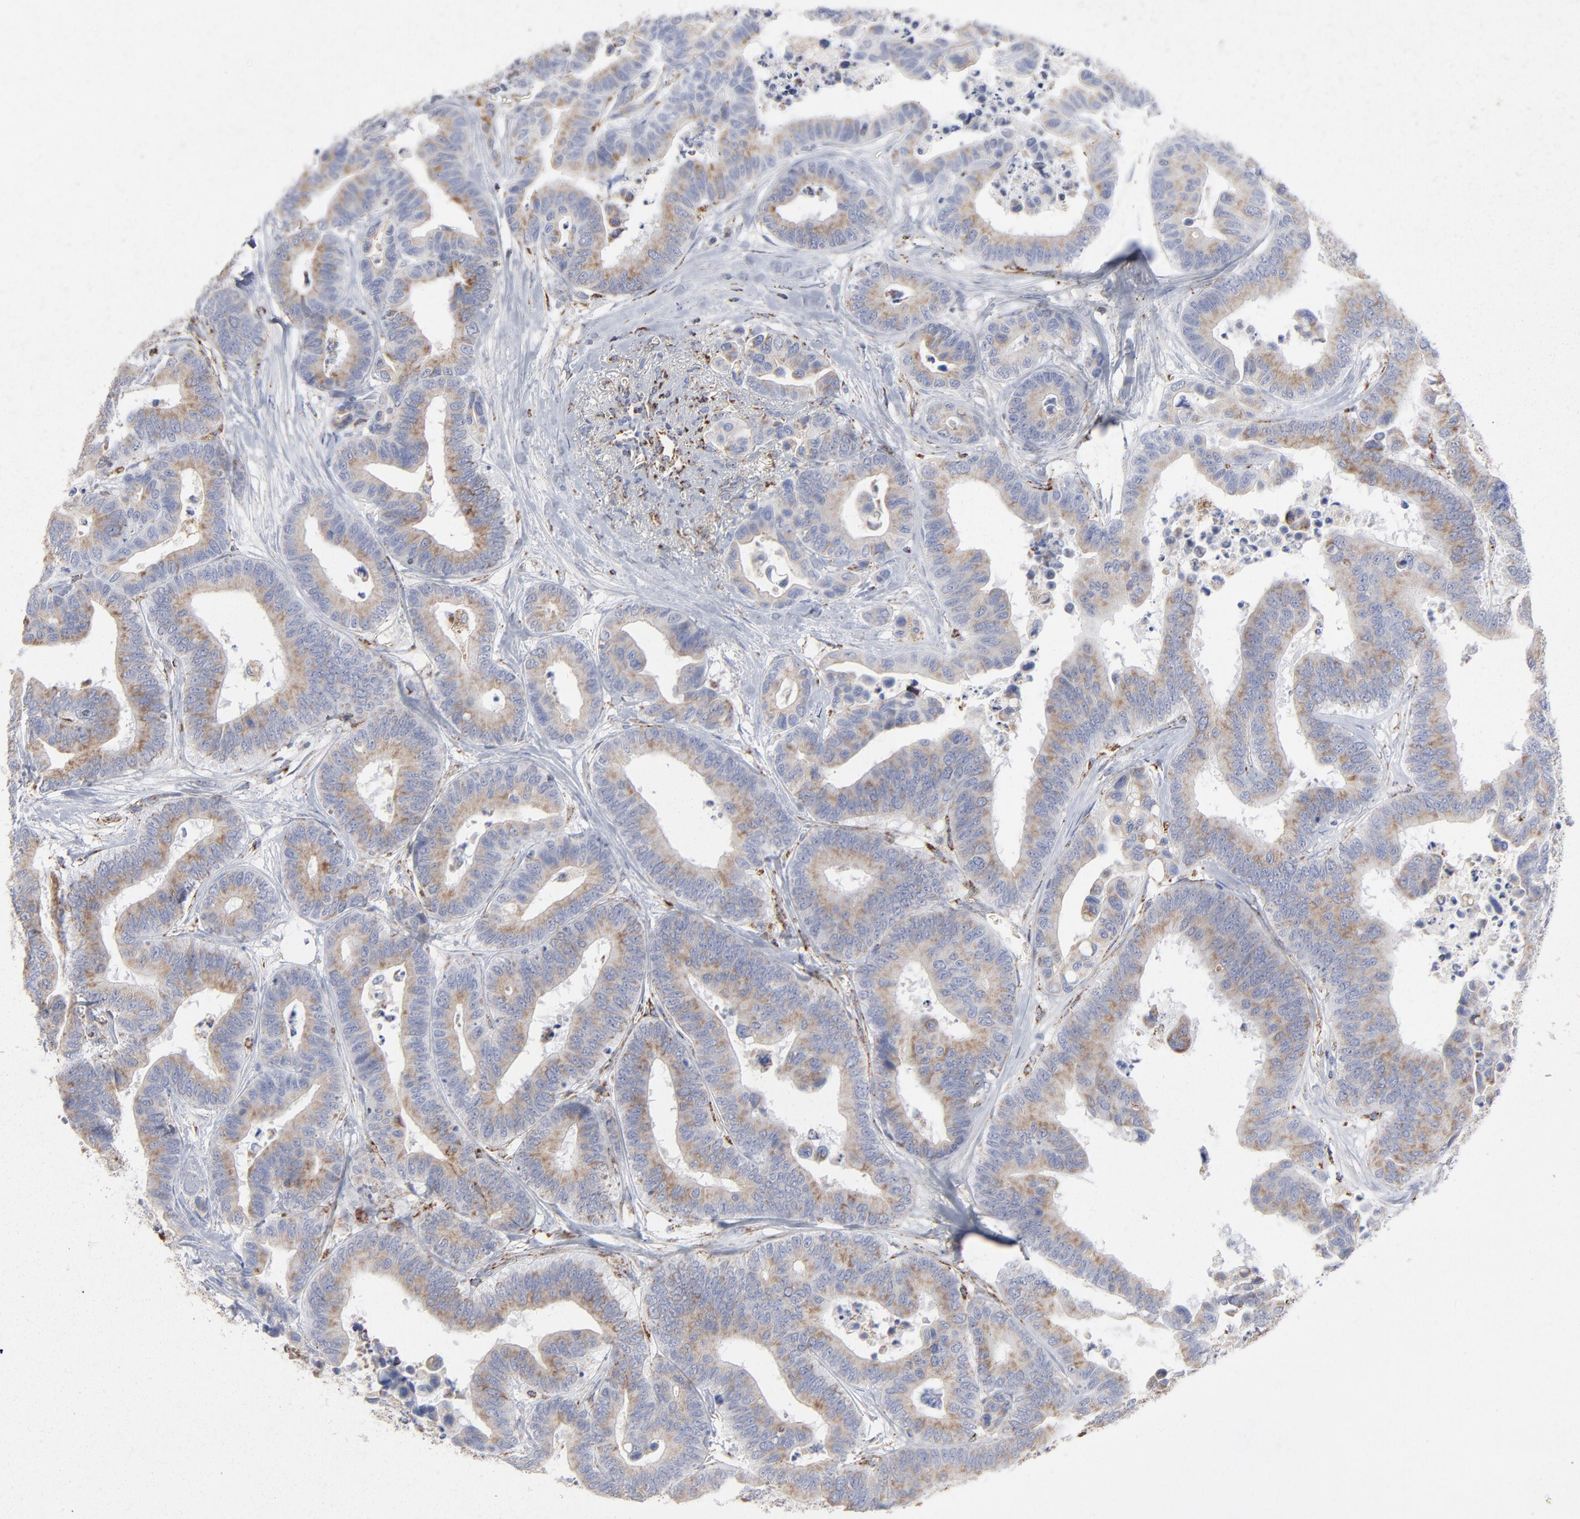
{"staining": {"intensity": "moderate", "quantity": ">75%", "location": "cytoplasmic/membranous"}, "tissue": "colorectal cancer", "cell_type": "Tumor cells", "image_type": "cancer", "snomed": [{"axis": "morphology", "description": "Adenocarcinoma, NOS"}, {"axis": "topography", "description": "Colon"}], "caption": "Colorectal adenocarcinoma was stained to show a protein in brown. There is medium levels of moderate cytoplasmic/membranous expression in approximately >75% of tumor cells.", "gene": "ASB3", "patient": {"sex": "male", "age": 82}}